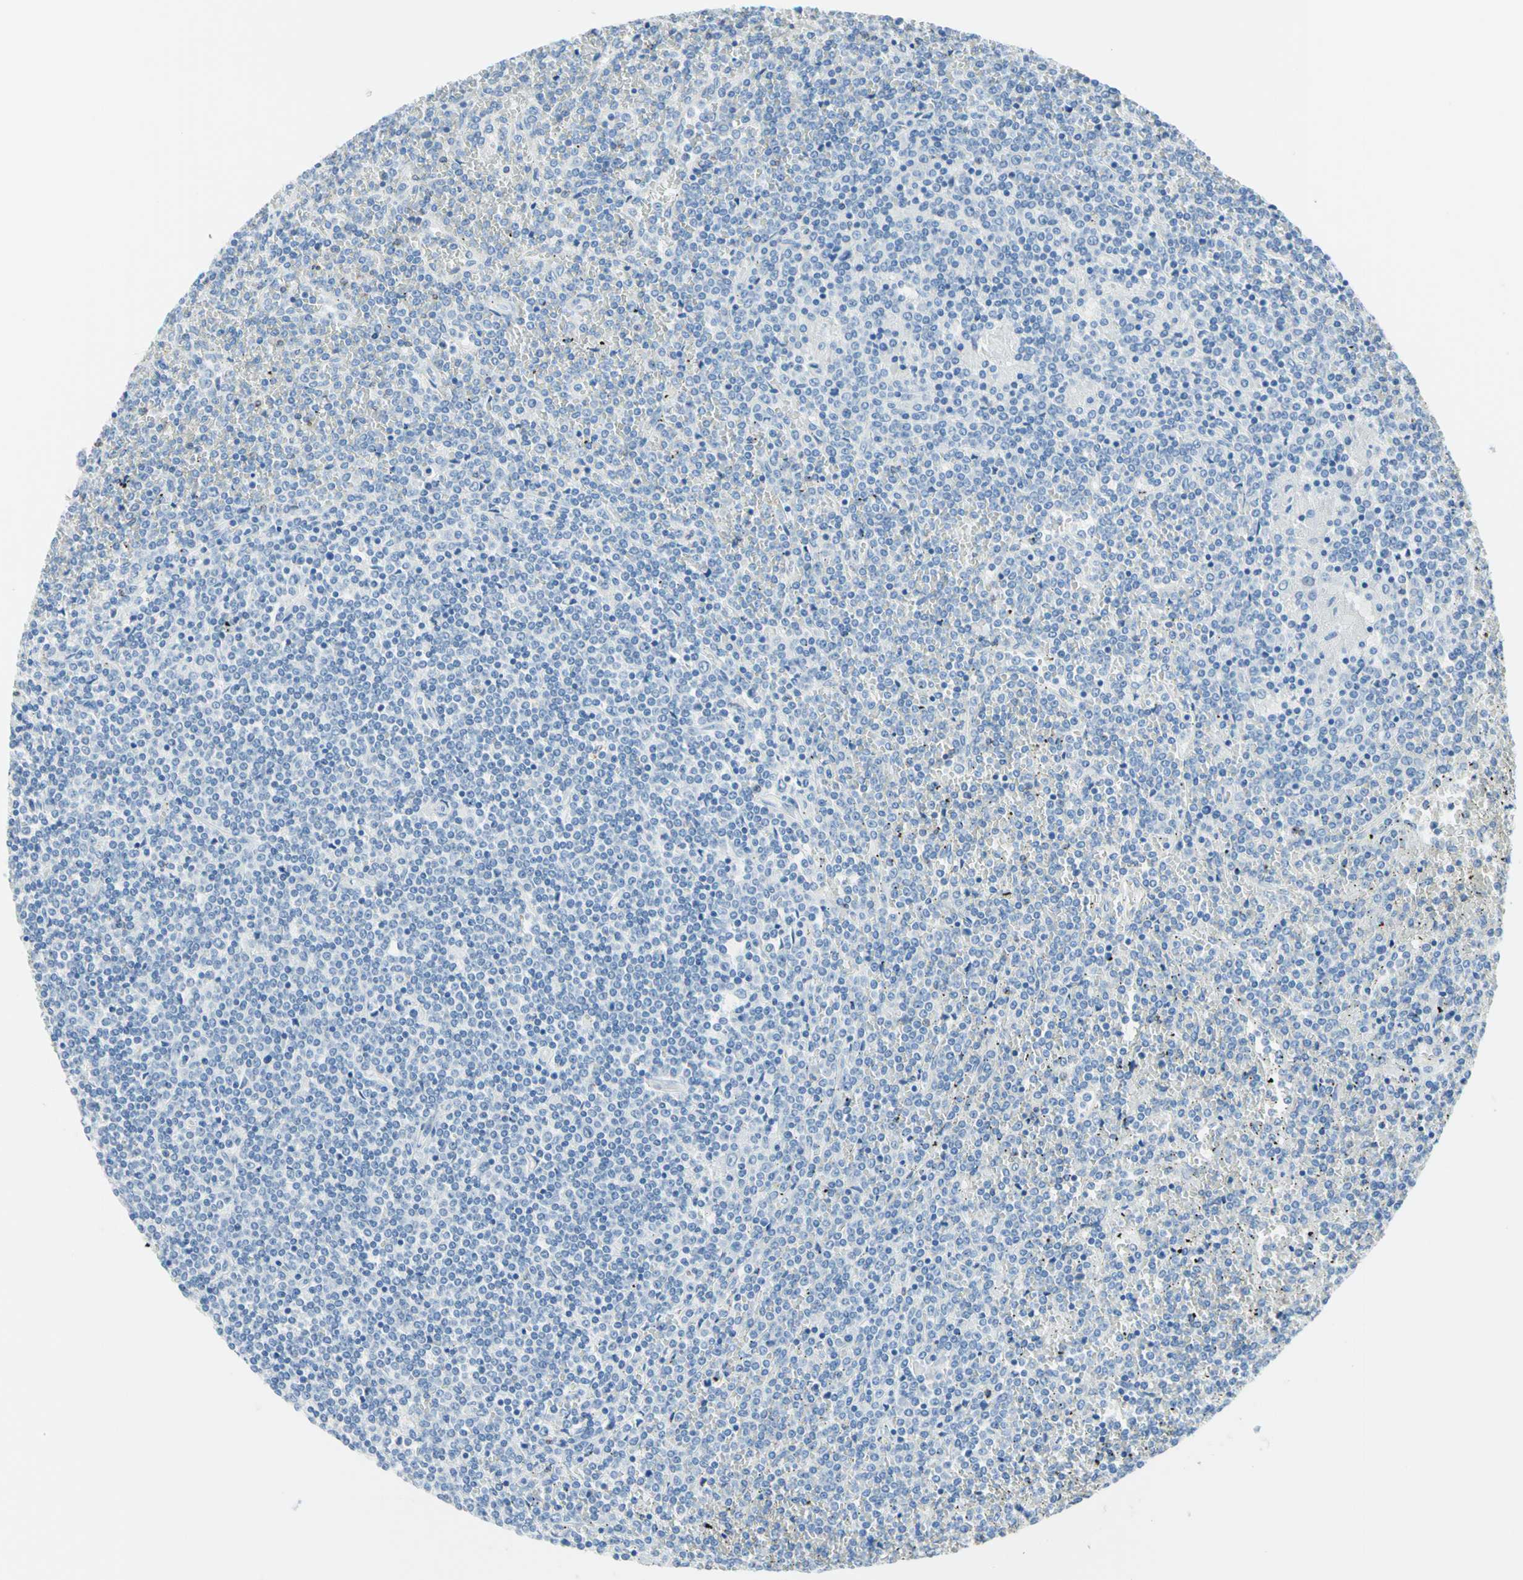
{"staining": {"intensity": "negative", "quantity": "none", "location": "none"}, "tissue": "lymphoma", "cell_type": "Tumor cells", "image_type": "cancer", "snomed": [{"axis": "morphology", "description": "Malignant lymphoma, non-Hodgkin's type, Low grade"}, {"axis": "topography", "description": "Spleen"}], "caption": "Tumor cells show no significant staining in lymphoma. The staining is performed using DAB (3,3'-diaminobenzidine) brown chromogen with nuclei counter-stained in using hematoxylin.", "gene": "CYSLTR1", "patient": {"sex": "female", "age": 19}}